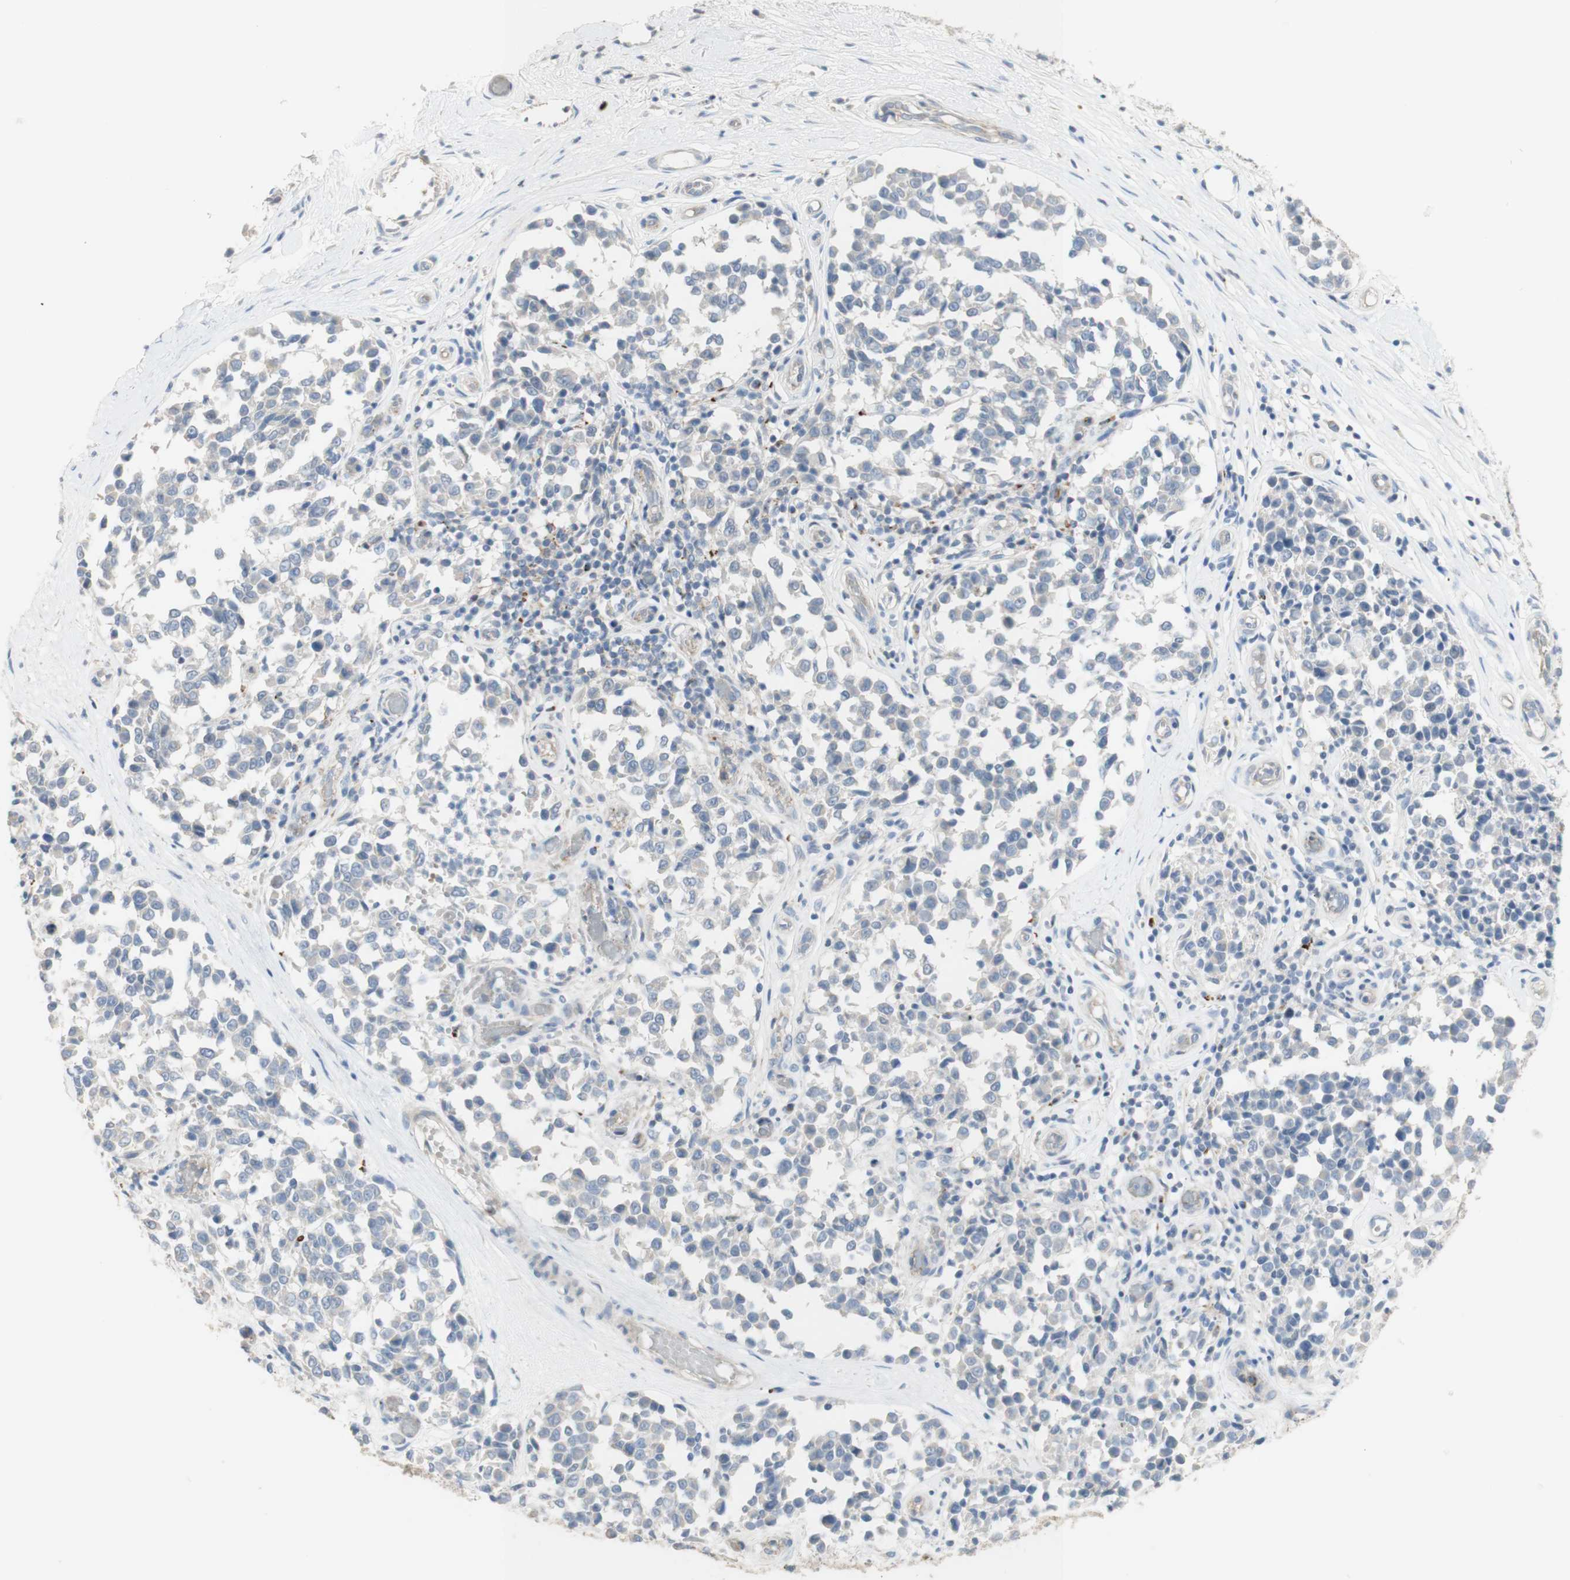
{"staining": {"intensity": "negative", "quantity": "none", "location": "none"}, "tissue": "melanoma", "cell_type": "Tumor cells", "image_type": "cancer", "snomed": [{"axis": "morphology", "description": "Malignant melanoma, NOS"}, {"axis": "topography", "description": "Skin"}], "caption": "DAB immunohistochemical staining of human malignant melanoma demonstrates no significant positivity in tumor cells.", "gene": "MANEA", "patient": {"sex": "female", "age": 64}}